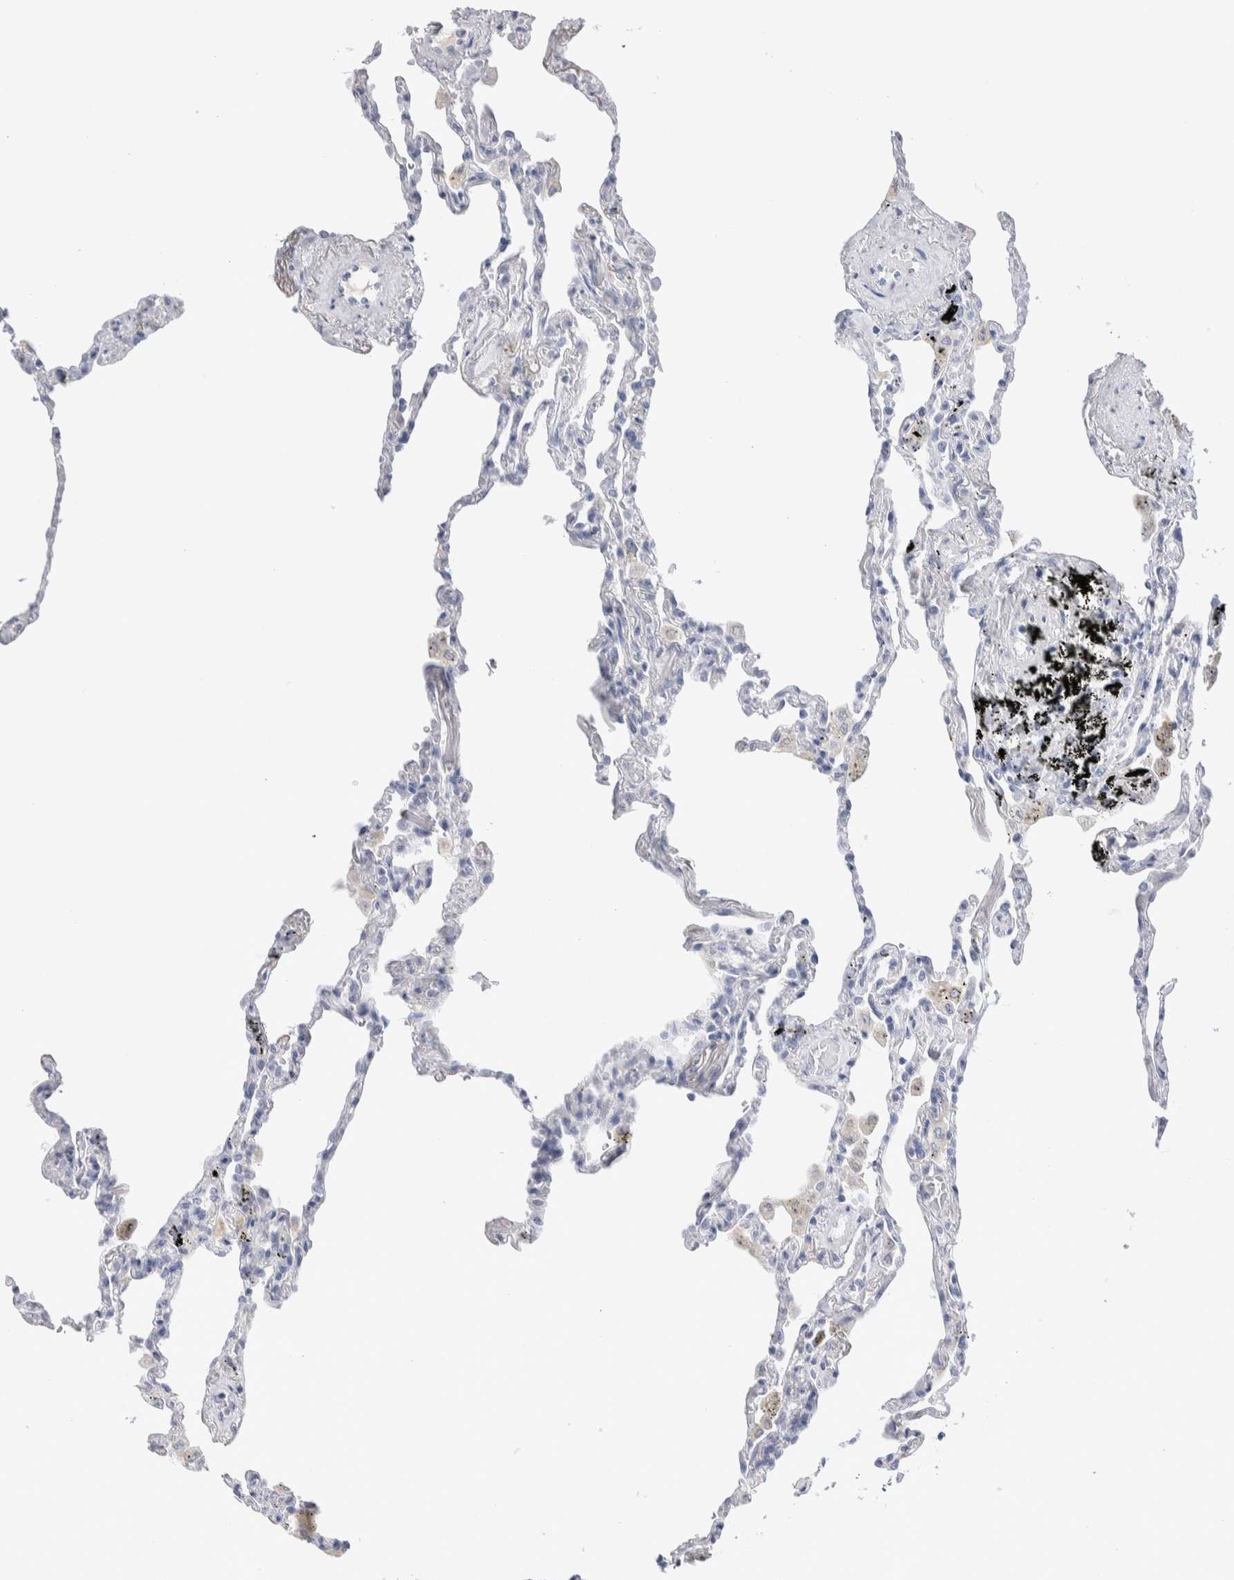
{"staining": {"intensity": "negative", "quantity": "none", "location": "none"}, "tissue": "lung", "cell_type": "Alveolar cells", "image_type": "normal", "snomed": [{"axis": "morphology", "description": "Normal tissue, NOS"}, {"axis": "topography", "description": "Lung"}], "caption": "Immunohistochemistry (IHC) photomicrograph of unremarkable lung: lung stained with DAB (3,3'-diaminobenzidine) shows no significant protein staining in alveolar cells.", "gene": "GDA", "patient": {"sex": "male", "age": 59}}